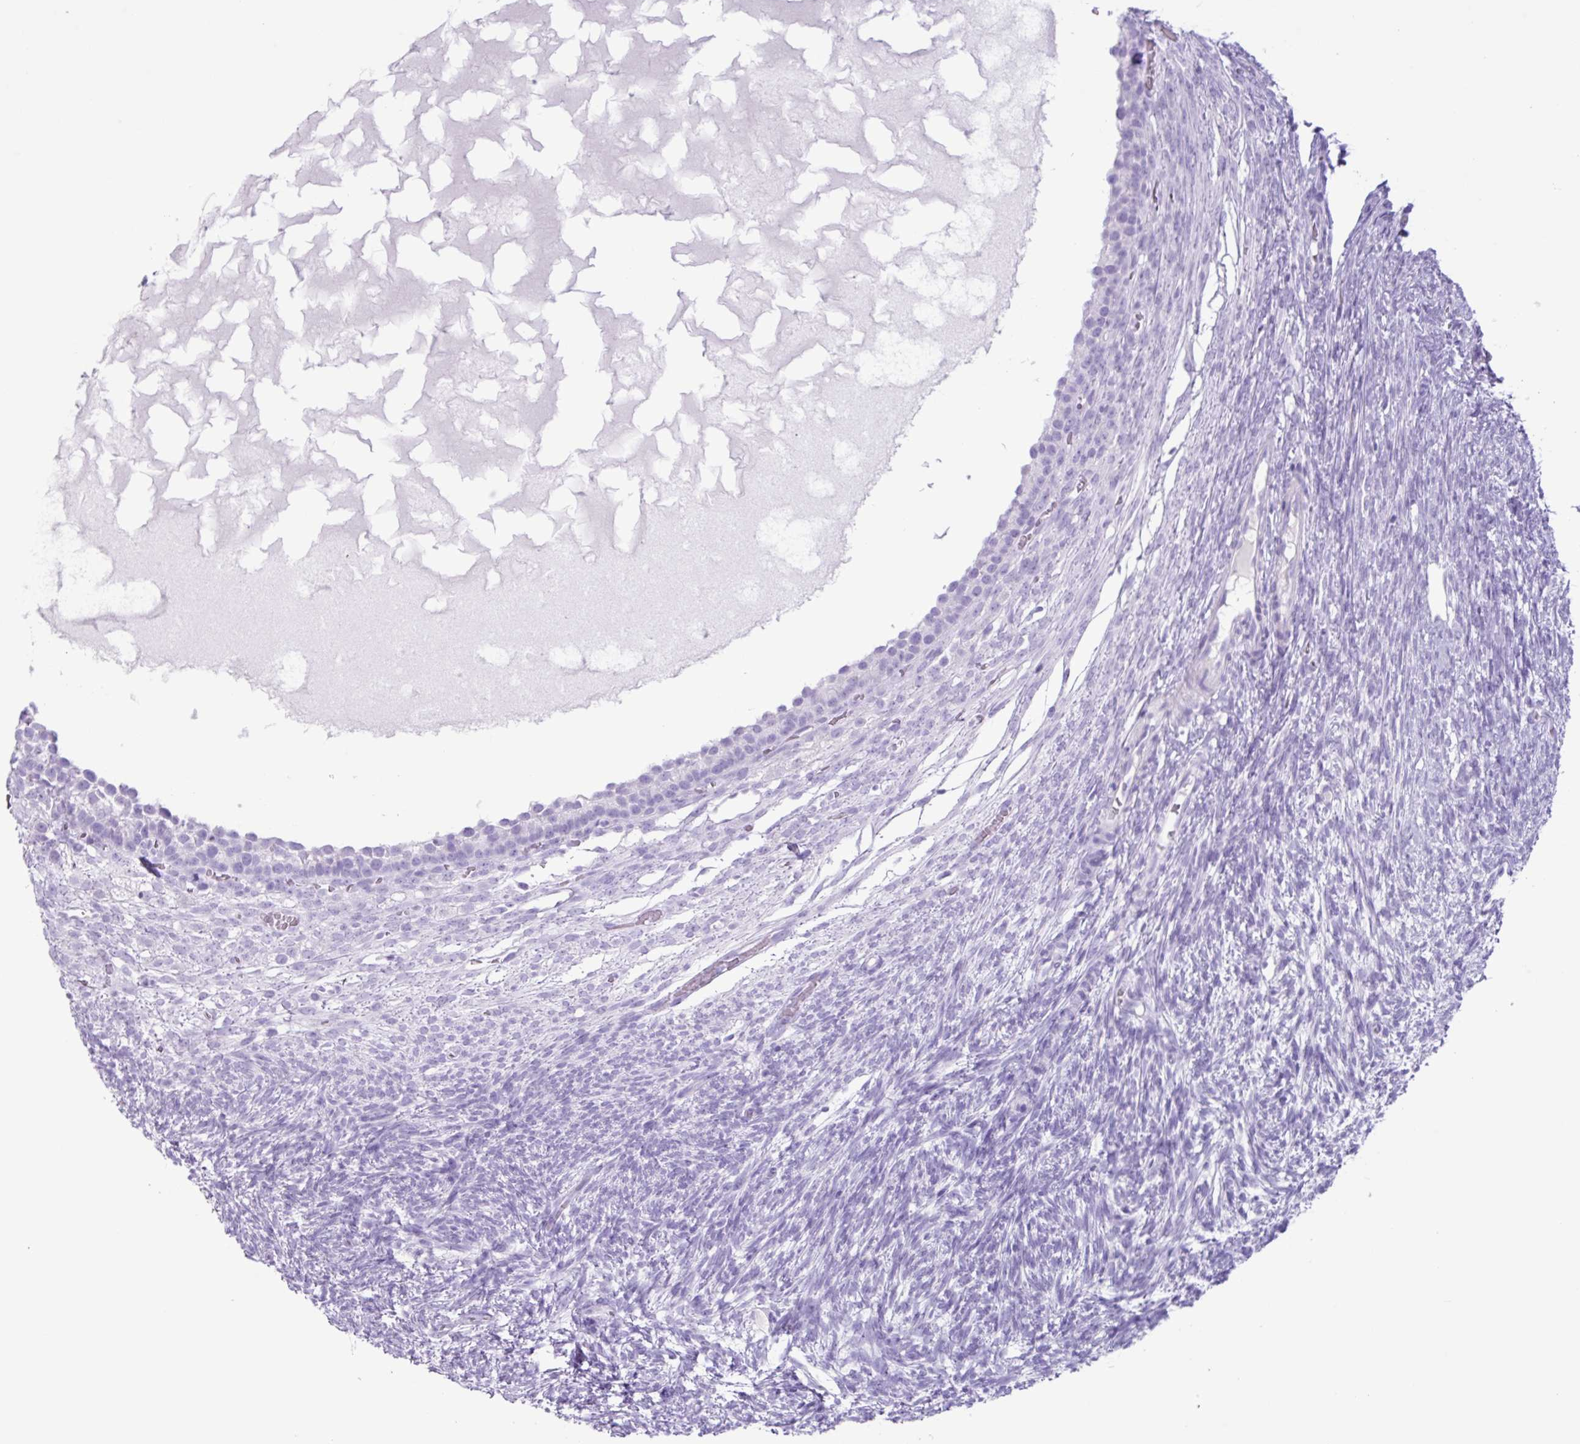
{"staining": {"intensity": "negative", "quantity": "none", "location": "none"}, "tissue": "ovary", "cell_type": "Follicle cells", "image_type": "normal", "snomed": [{"axis": "morphology", "description": "Normal tissue, NOS"}, {"axis": "topography", "description": "Ovary"}], "caption": "Immunohistochemical staining of benign human ovary shows no significant positivity in follicle cells. (DAB immunohistochemistry (IHC) visualized using brightfield microscopy, high magnification).", "gene": "AGO3", "patient": {"sex": "female", "age": 39}}